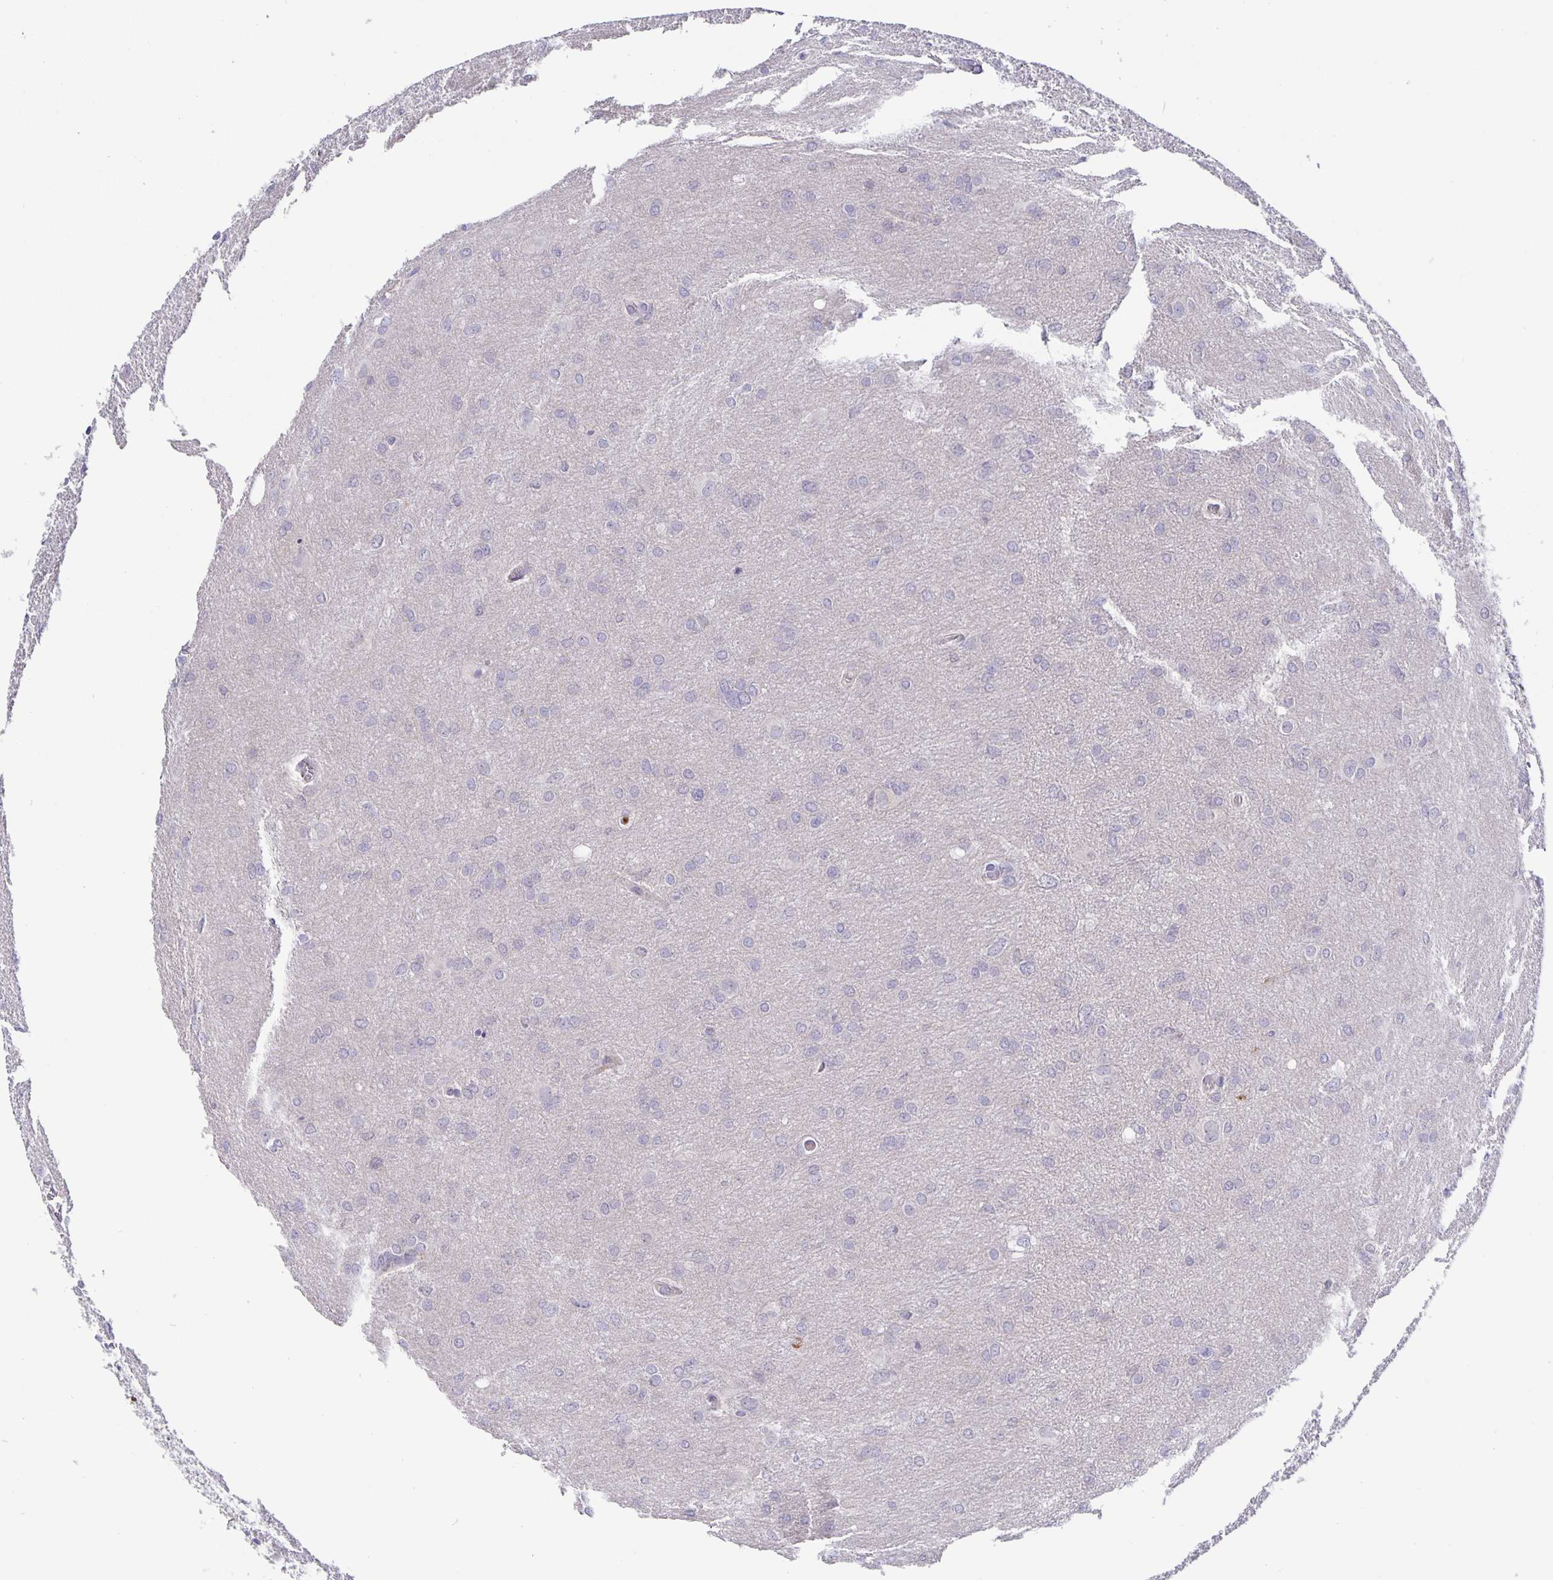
{"staining": {"intensity": "negative", "quantity": "none", "location": "none"}, "tissue": "glioma", "cell_type": "Tumor cells", "image_type": "cancer", "snomed": [{"axis": "morphology", "description": "Glioma, malignant, High grade"}, {"axis": "topography", "description": "Brain"}], "caption": "The image reveals no significant staining in tumor cells of glioma.", "gene": "GDF15", "patient": {"sex": "male", "age": 53}}